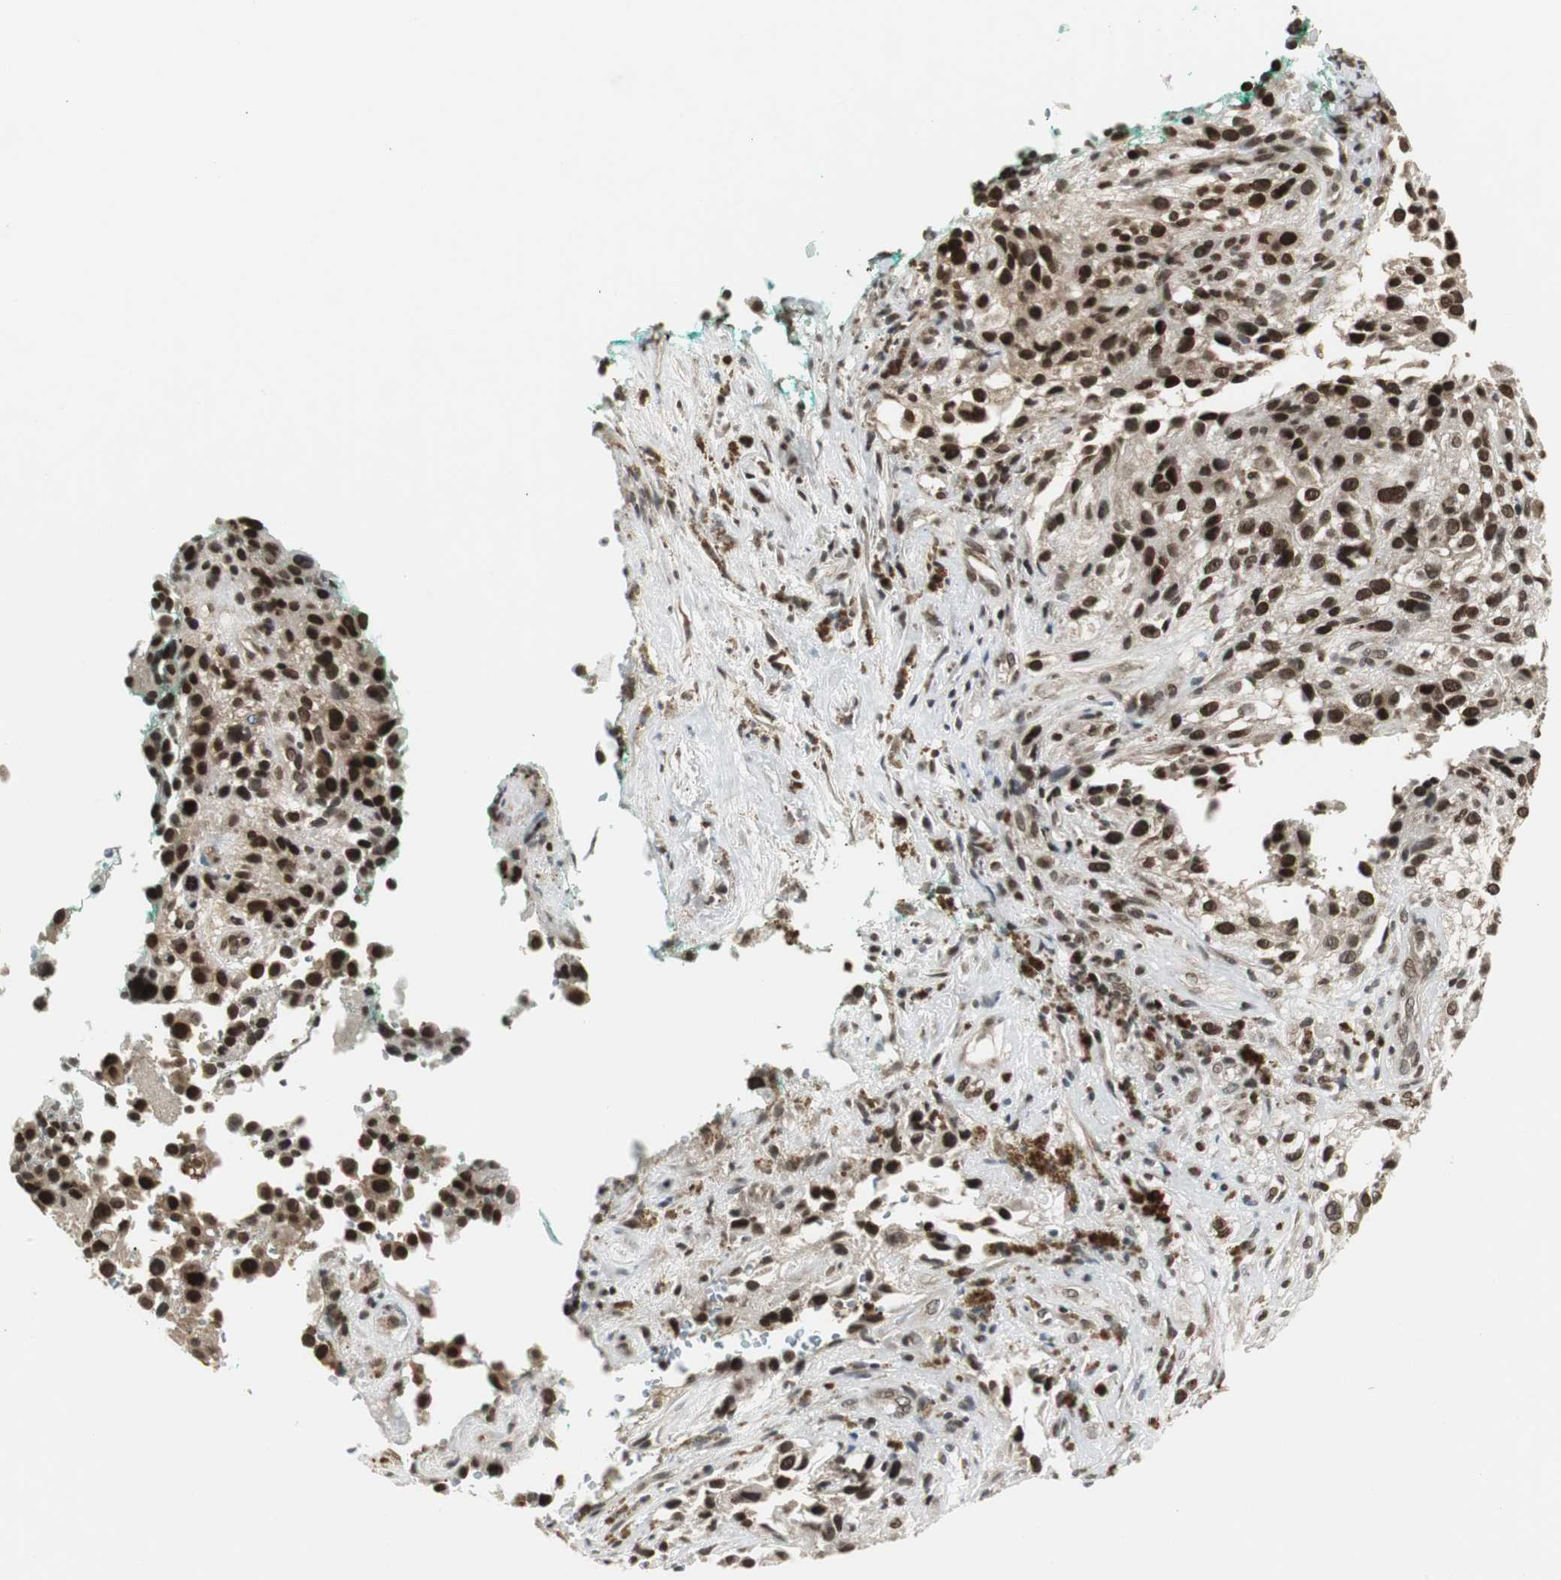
{"staining": {"intensity": "strong", "quantity": ">75%", "location": "nuclear"}, "tissue": "melanoma", "cell_type": "Tumor cells", "image_type": "cancer", "snomed": [{"axis": "morphology", "description": "Necrosis, NOS"}, {"axis": "morphology", "description": "Malignant melanoma, NOS"}, {"axis": "topography", "description": "Skin"}], "caption": "Human malignant melanoma stained with a protein marker displays strong staining in tumor cells.", "gene": "MPG", "patient": {"sex": "female", "age": 87}}